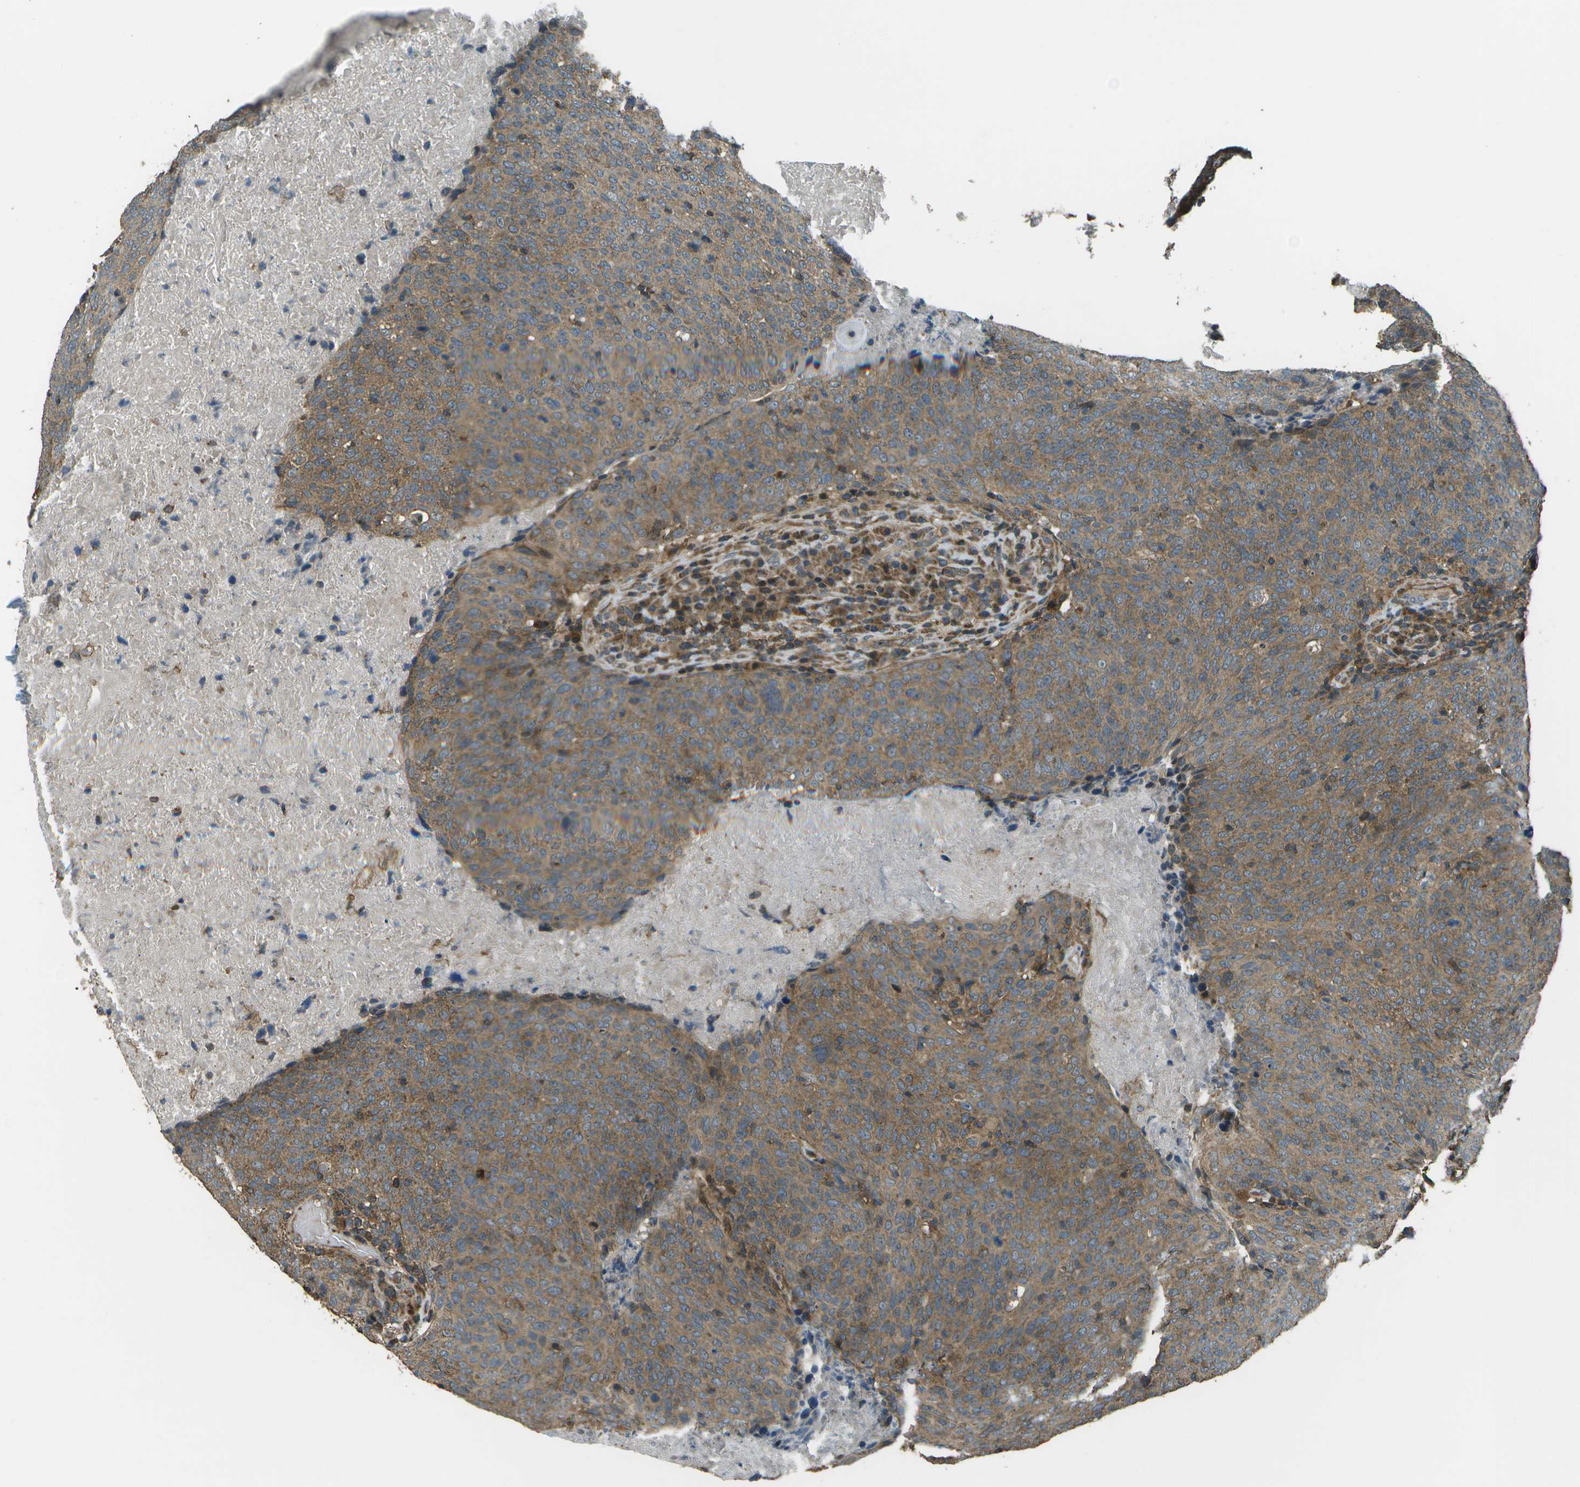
{"staining": {"intensity": "moderate", "quantity": ">75%", "location": "cytoplasmic/membranous"}, "tissue": "head and neck cancer", "cell_type": "Tumor cells", "image_type": "cancer", "snomed": [{"axis": "morphology", "description": "Squamous cell carcinoma, NOS"}, {"axis": "morphology", "description": "Squamous cell carcinoma, metastatic, NOS"}, {"axis": "topography", "description": "Lymph node"}, {"axis": "topography", "description": "Head-Neck"}], "caption": "Protein expression analysis of squamous cell carcinoma (head and neck) reveals moderate cytoplasmic/membranous staining in approximately >75% of tumor cells. (Brightfield microscopy of DAB IHC at high magnification).", "gene": "PLPBP", "patient": {"sex": "male", "age": 62}}